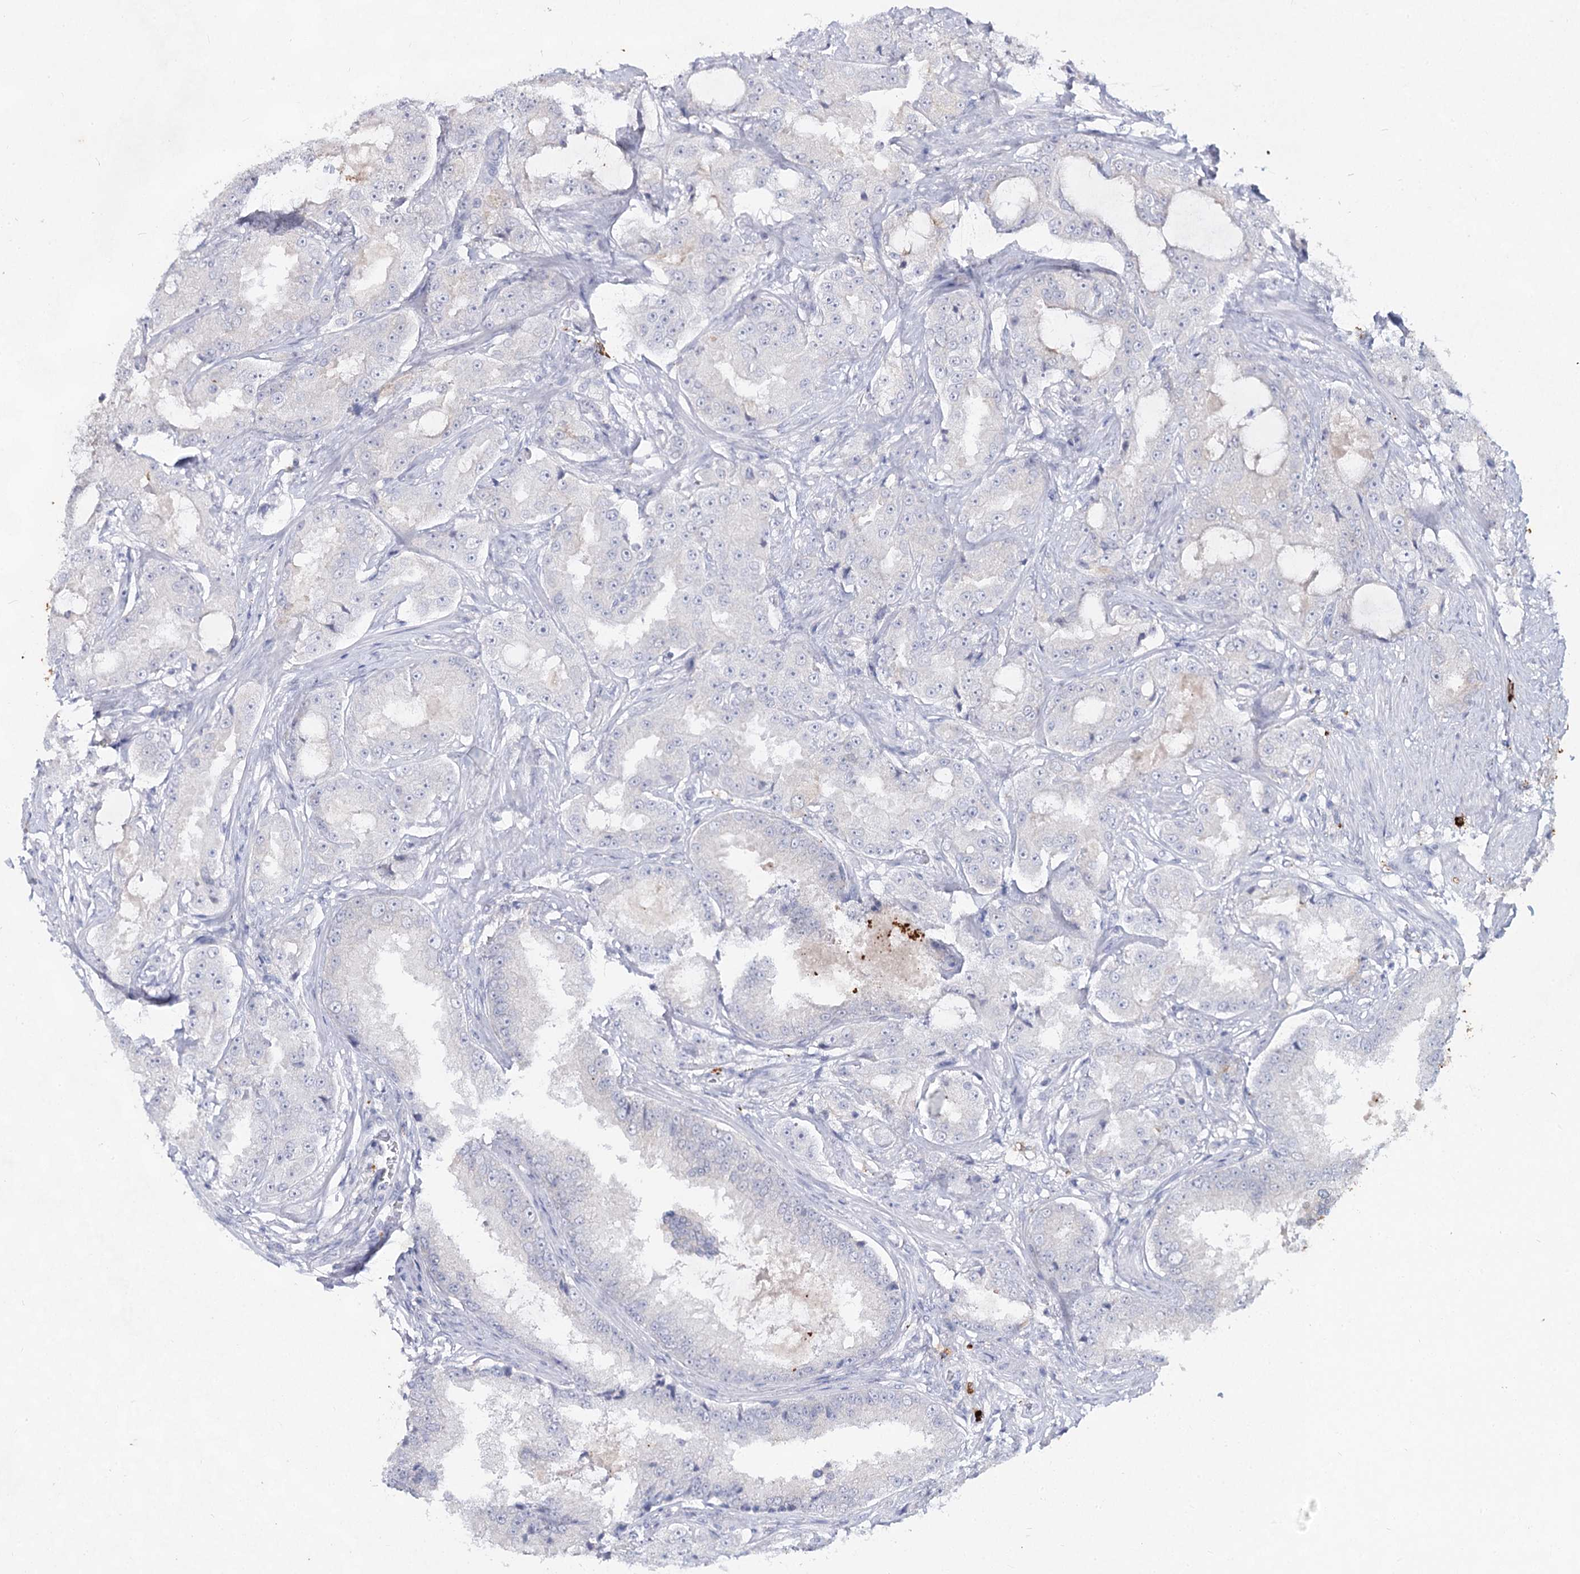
{"staining": {"intensity": "negative", "quantity": "none", "location": "none"}, "tissue": "prostate cancer", "cell_type": "Tumor cells", "image_type": "cancer", "snomed": [{"axis": "morphology", "description": "Adenocarcinoma, High grade"}, {"axis": "topography", "description": "Prostate"}], "caption": "A high-resolution histopathology image shows immunohistochemistry staining of adenocarcinoma (high-grade) (prostate), which demonstrates no significant positivity in tumor cells.", "gene": "CCDC73", "patient": {"sex": "male", "age": 73}}